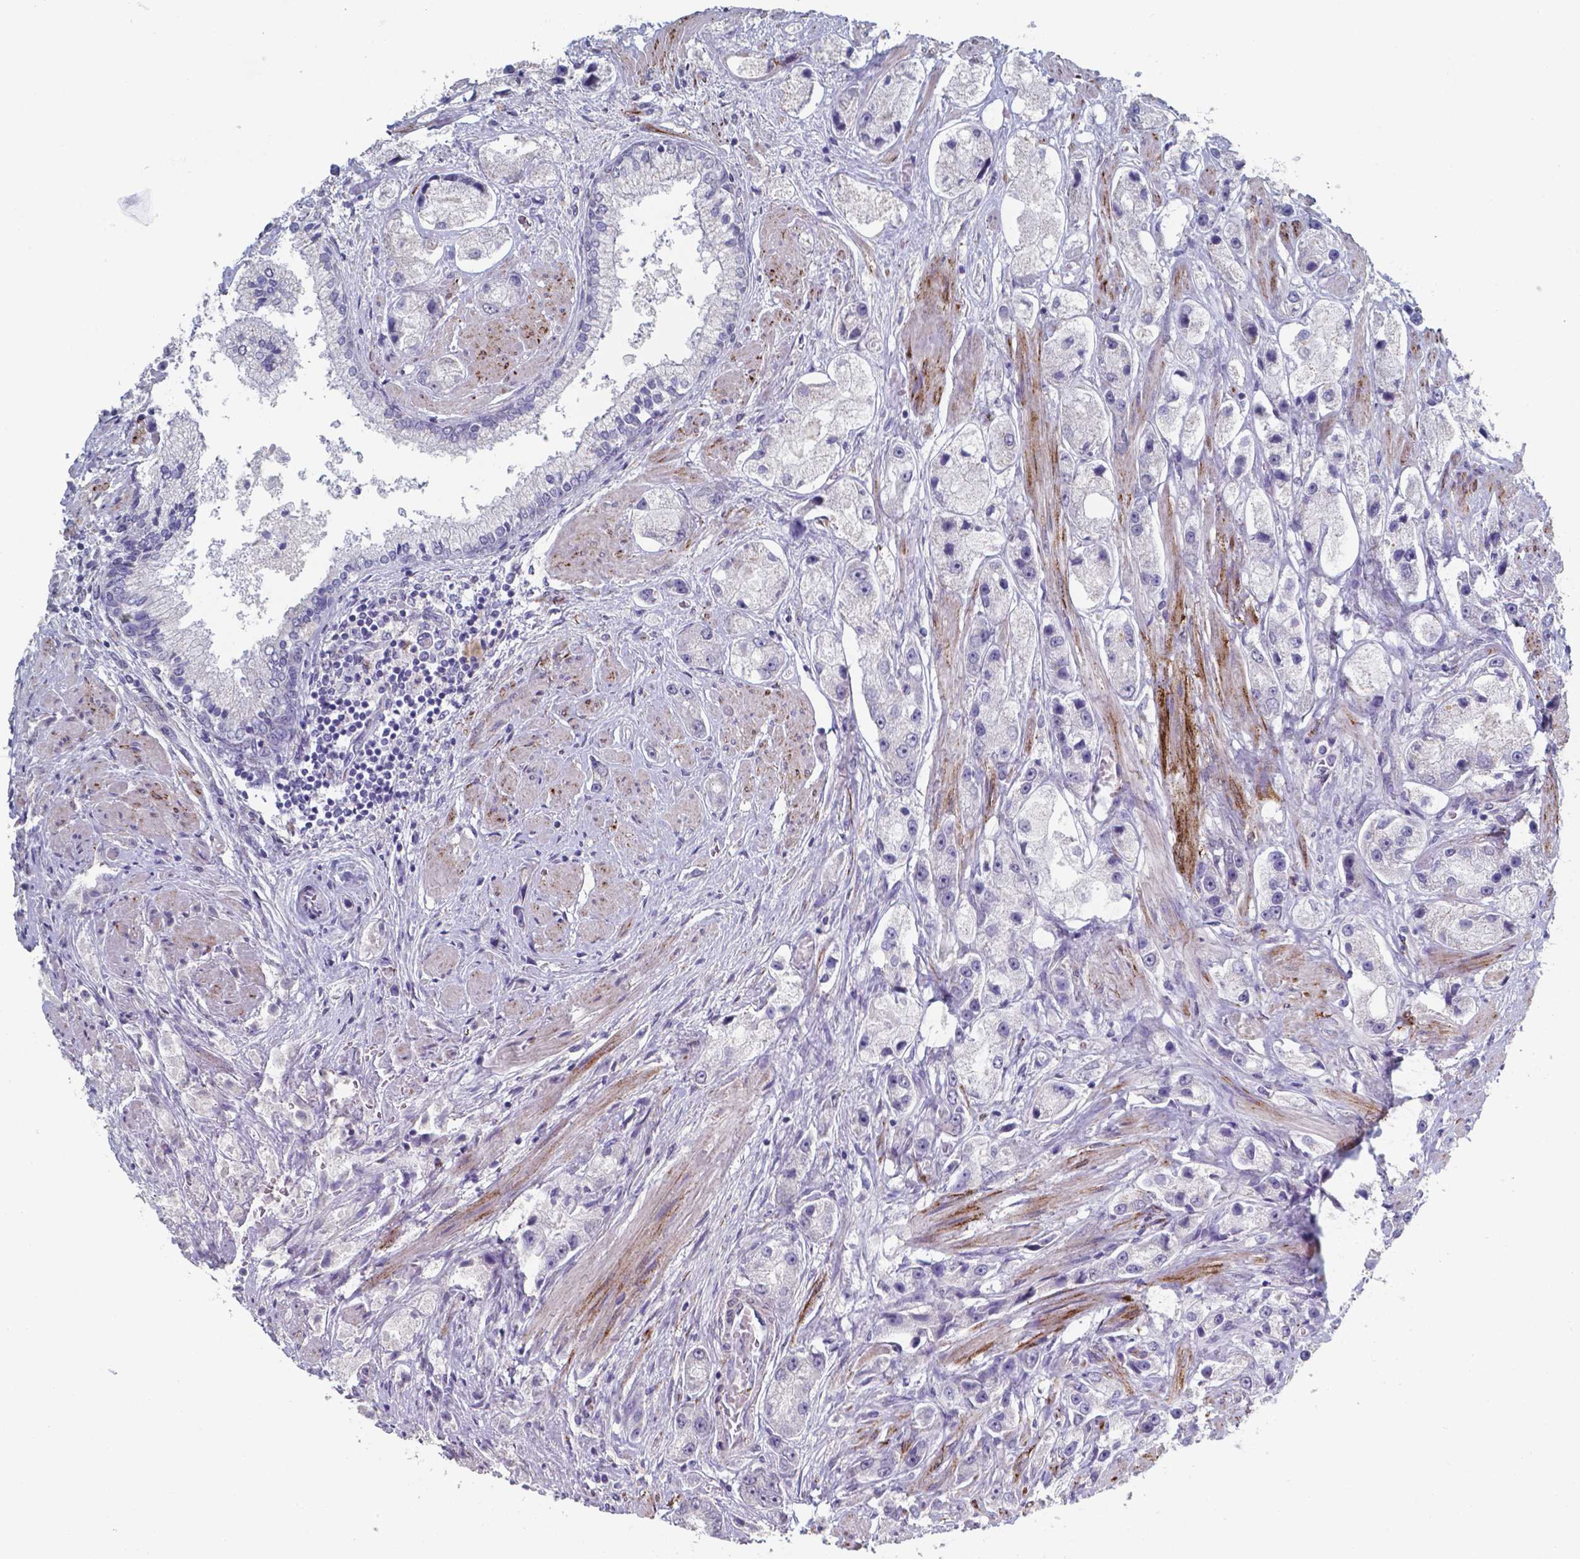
{"staining": {"intensity": "negative", "quantity": "none", "location": "none"}, "tissue": "prostate cancer", "cell_type": "Tumor cells", "image_type": "cancer", "snomed": [{"axis": "morphology", "description": "Adenocarcinoma, High grade"}, {"axis": "topography", "description": "Prostate"}], "caption": "High magnification brightfield microscopy of high-grade adenocarcinoma (prostate) stained with DAB (3,3'-diaminobenzidine) (brown) and counterstained with hematoxylin (blue): tumor cells show no significant staining.", "gene": "PLA2R1", "patient": {"sex": "male", "age": 67}}